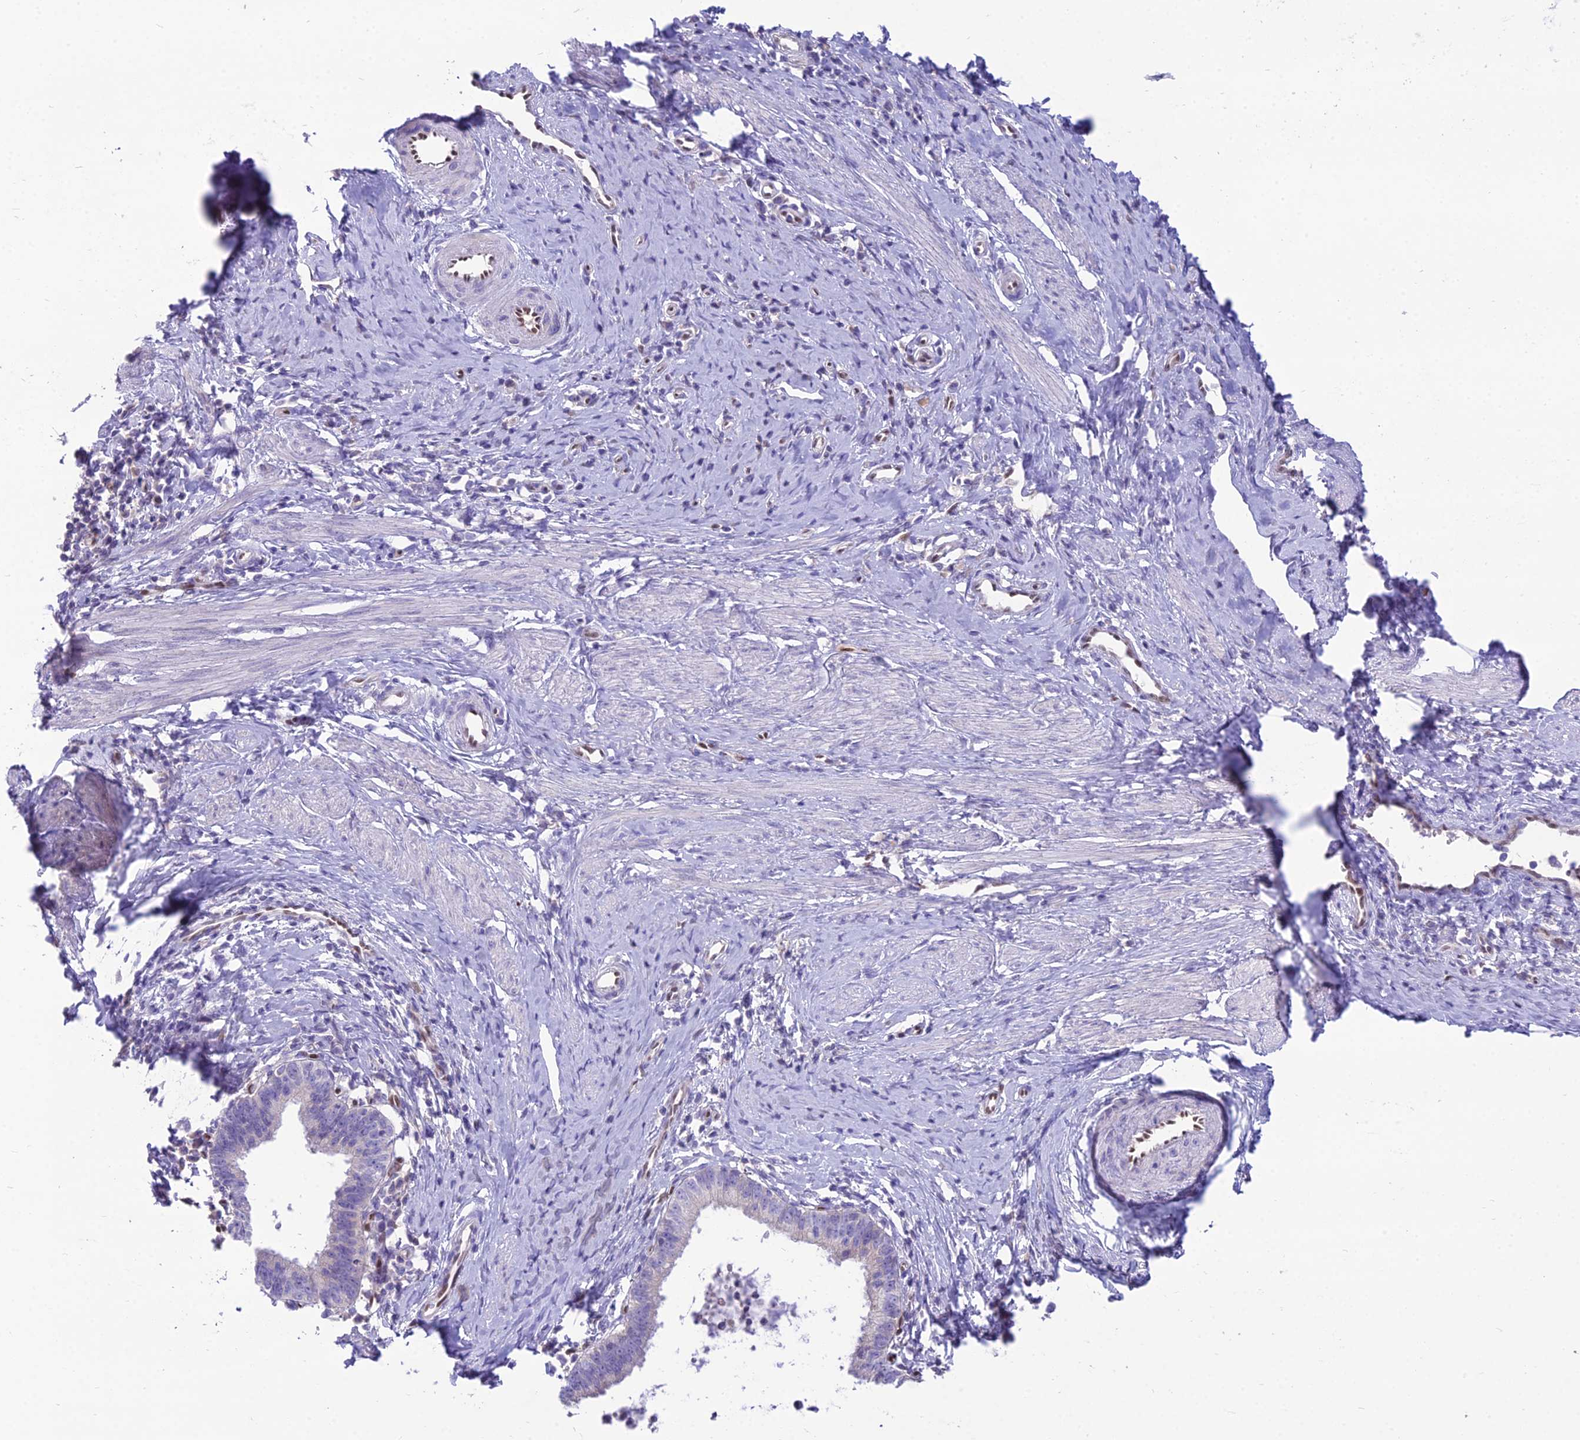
{"staining": {"intensity": "negative", "quantity": "none", "location": "none"}, "tissue": "cervical cancer", "cell_type": "Tumor cells", "image_type": "cancer", "snomed": [{"axis": "morphology", "description": "Adenocarcinoma, NOS"}, {"axis": "topography", "description": "Cervix"}], "caption": "Immunohistochemistry (IHC) of human cervical cancer displays no positivity in tumor cells. (DAB immunohistochemistry (IHC) with hematoxylin counter stain).", "gene": "NOVA2", "patient": {"sex": "female", "age": 36}}